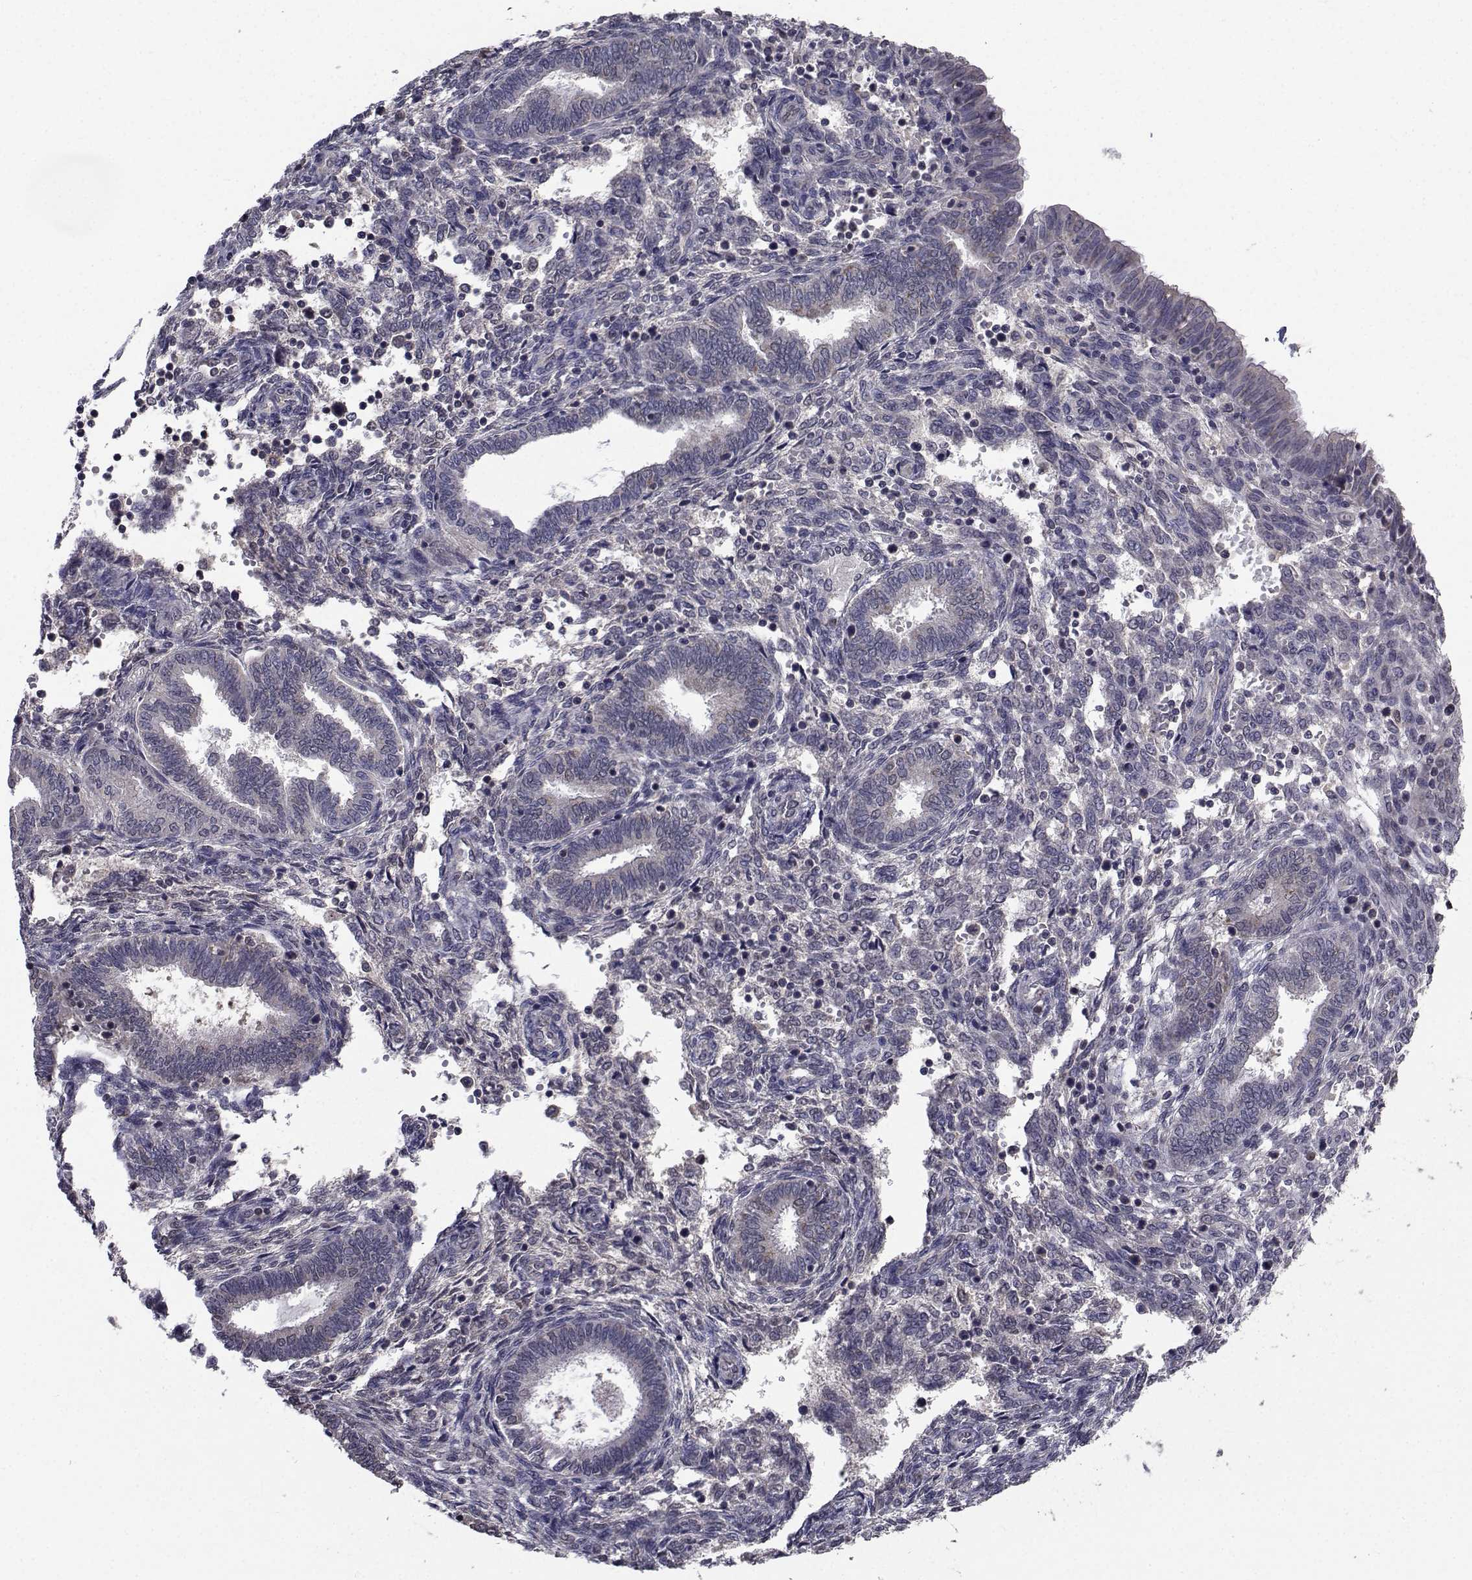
{"staining": {"intensity": "negative", "quantity": "none", "location": "none"}, "tissue": "endometrium", "cell_type": "Cells in endometrial stroma", "image_type": "normal", "snomed": [{"axis": "morphology", "description": "Normal tissue, NOS"}, {"axis": "topography", "description": "Endometrium"}], "caption": "DAB (3,3'-diaminobenzidine) immunohistochemical staining of unremarkable human endometrium demonstrates no significant staining in cells in endometrial stroma. (DAB (3,3'-diaminobenzidine) immunohistochemistry, high magnification).", "gene": "CYP2S1", "patient": {"sex": "female", "age": 42}}